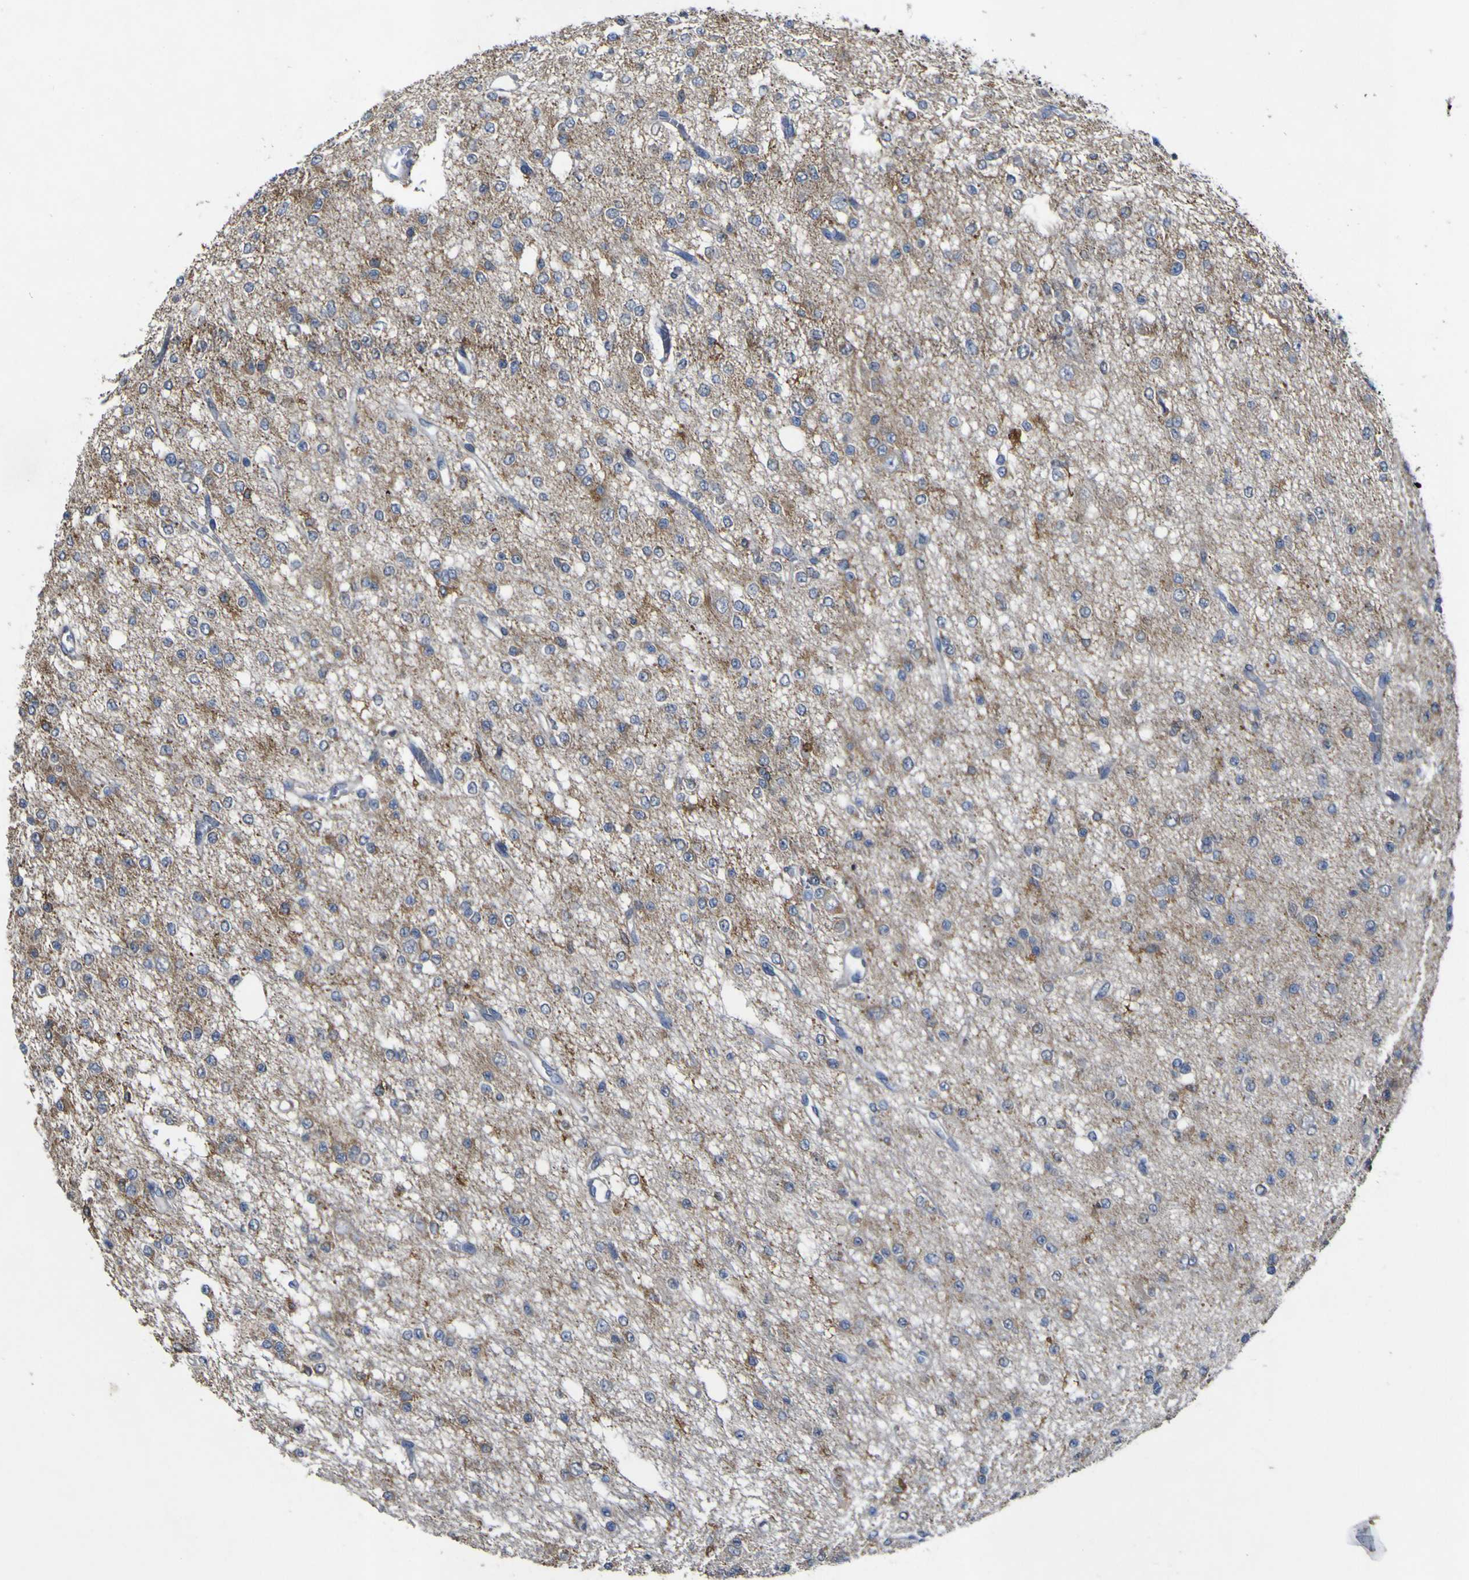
{"staining": {"intensity": "weak", "quantity": "<25%", "location": "cytoplasmic/membranous"}, "tissue": "glioma", "cell_type": "Tumor cells", "image_type": "cancer", "snomed": [{"axis": "morphology", "description": "Glioma, malignant, Low grade"}, {"axis": "topography", "description": "Brain"}], "caption": "DAB (3,3'-diaminobenzidine) immunohistochemical staining of human glioma displays no significant staining in tumor cells.", "gene": "IRAK2", "patient": {"sex": "male", "age": 38}}